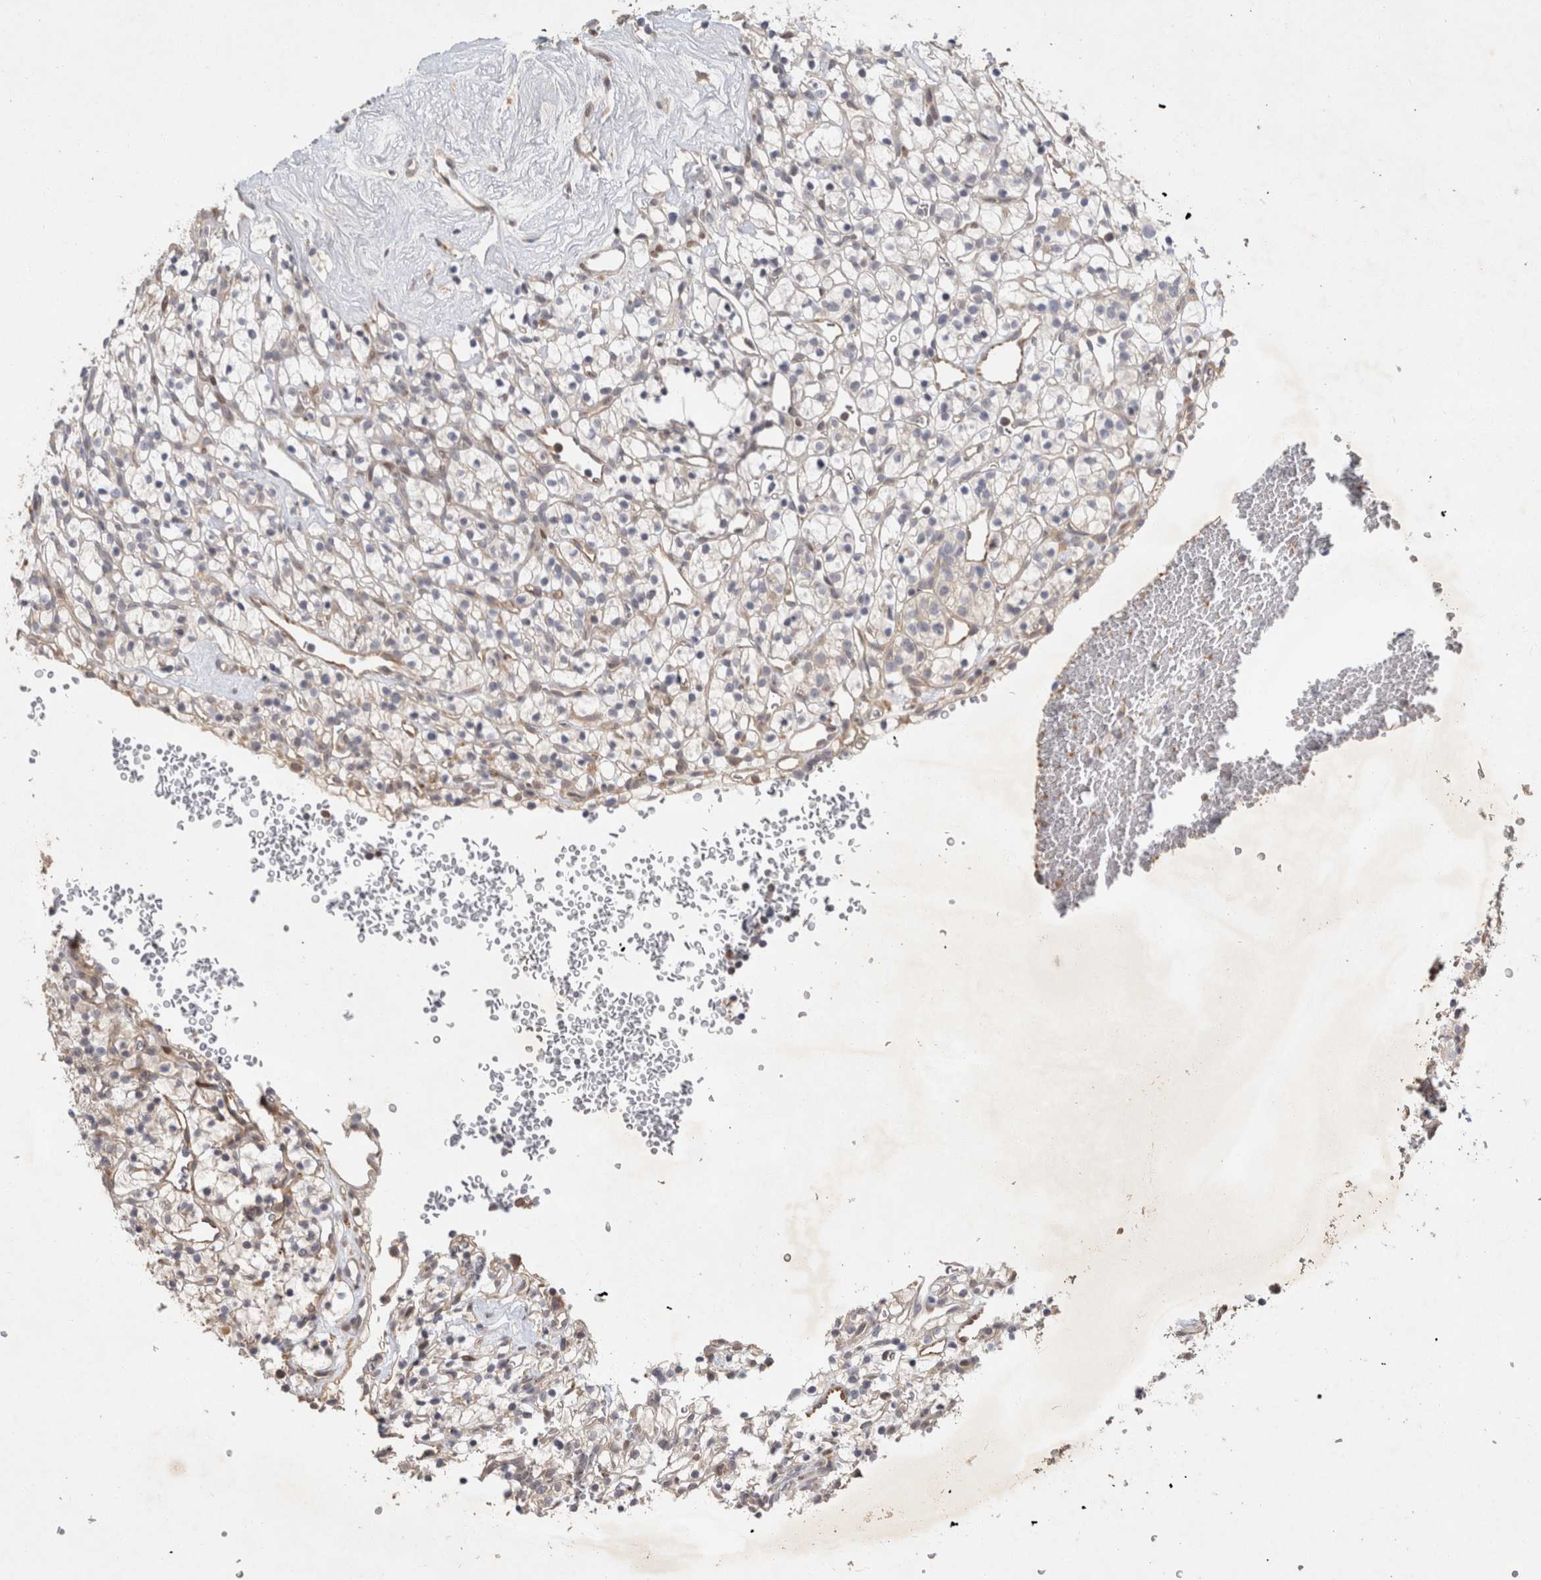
{"staining": {"intensity": "negative", "quantity": "none", "location": "none"}, "tissue": "renal cancer", "cell_type": "Tumor cells", "image_type": "cancer", "snomed": [{"axis": "morphology", "description": "Adenocarcinoma, NOS"}, {"axis": "topography", "description": "Kidney"}], "caption": "DAB (3,3'-diaminobenzidine) immunohistochemical staining of human renal adenocarcinoma reveals no significant expression in tumor cells.", "gene": "C8orf58", "patient": {"sex": "female", "age": 57}}